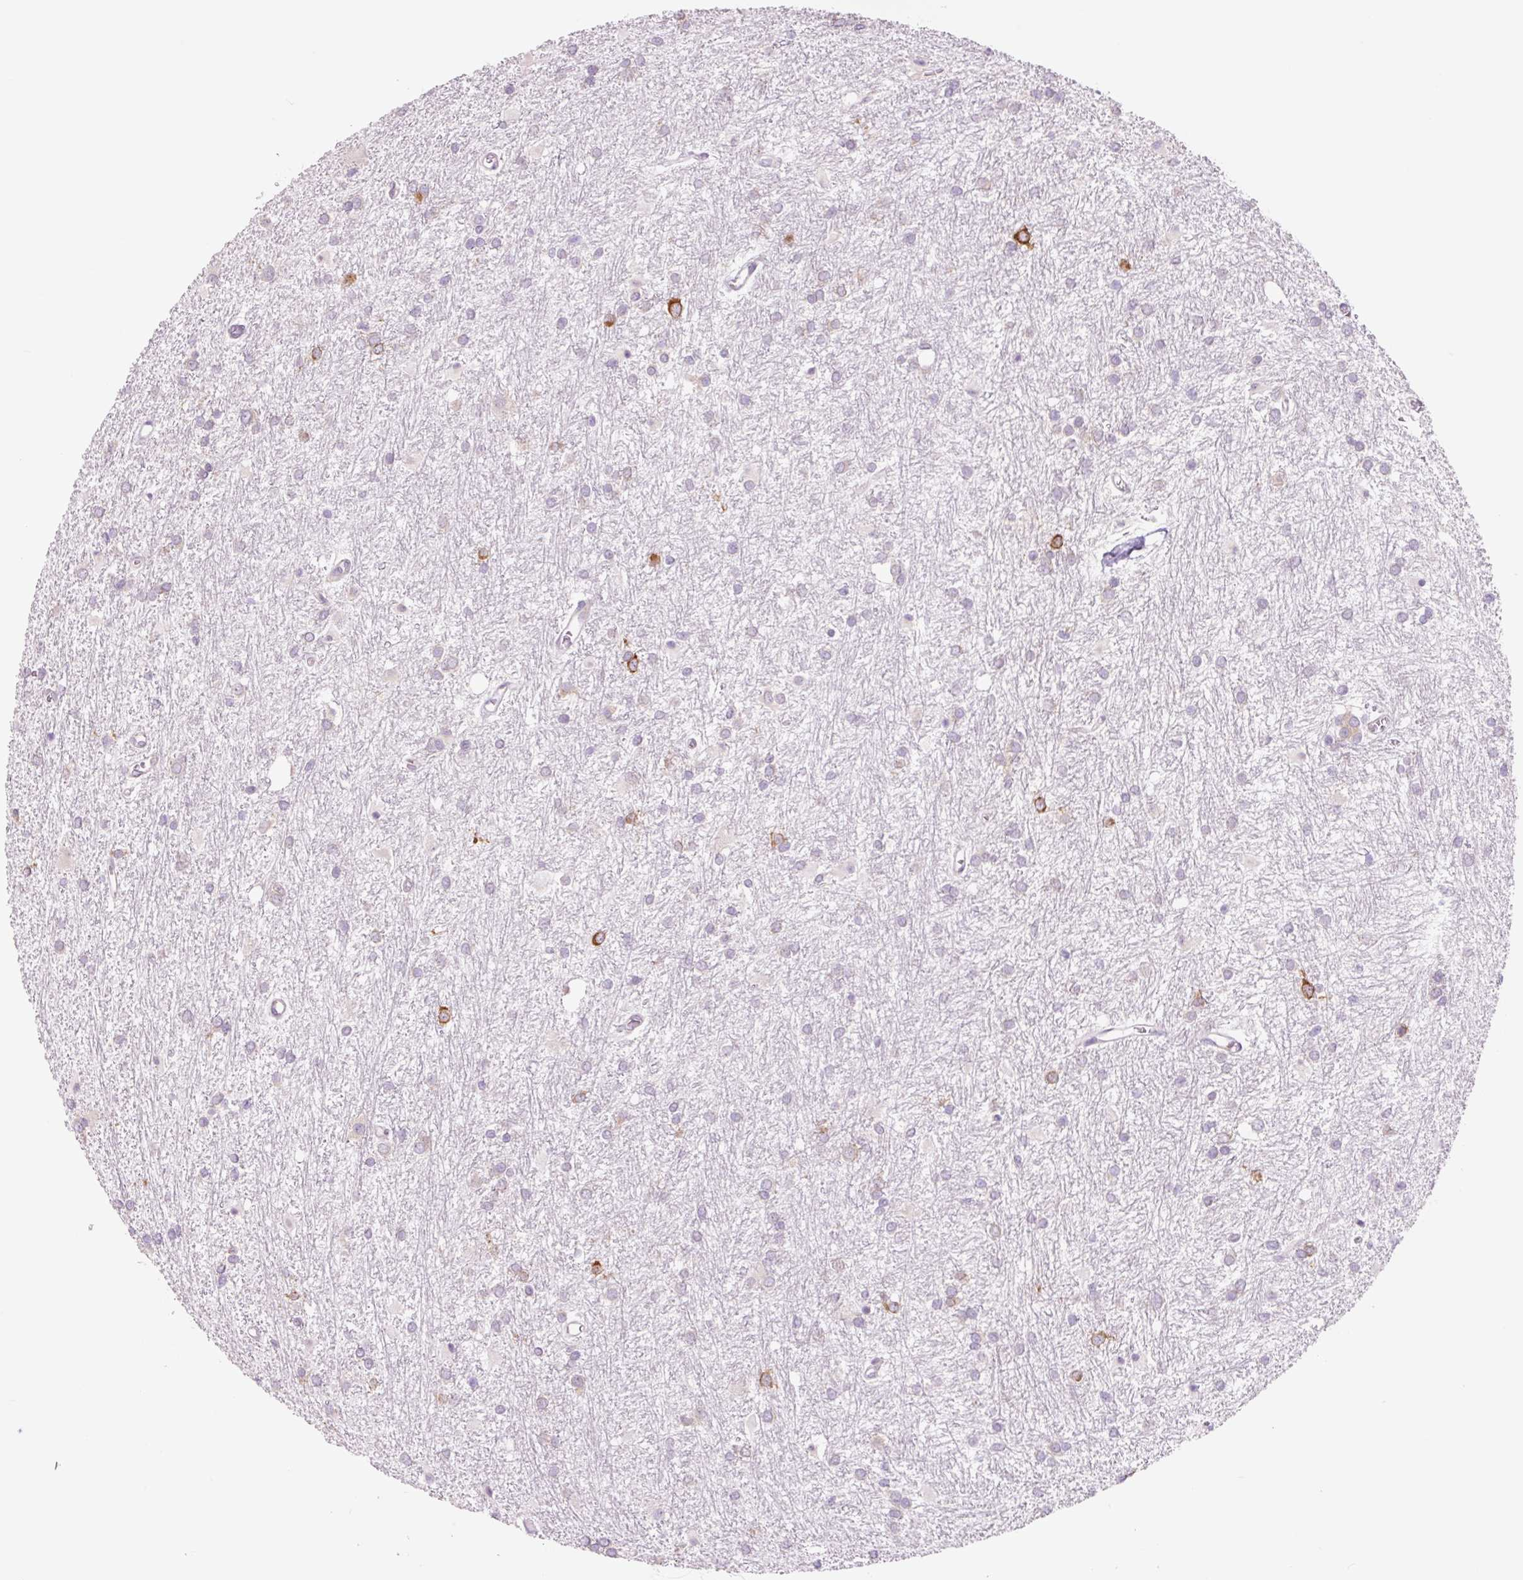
{"staining": {"intensity": "moderate", "quantity": "<25%", "location": "cytoplasmic/membranous"}, "tissue": "glioma", "cell_type": "Tumor cells", "image_type": "cancer", "snomed": [{"axis": "morphology", "description": "Glioma, malignant, High grade"}, {"axis": "topography", "description": "Brain"}], "caption": "The histopathology image exhibits a brown stain indicating the presence of a protein in the cytoplasmic/membranous of tumor cells in malignant glioma (high-grade).", "gene": "RPL41", "patient": {"sex": "female", "age": 50}}